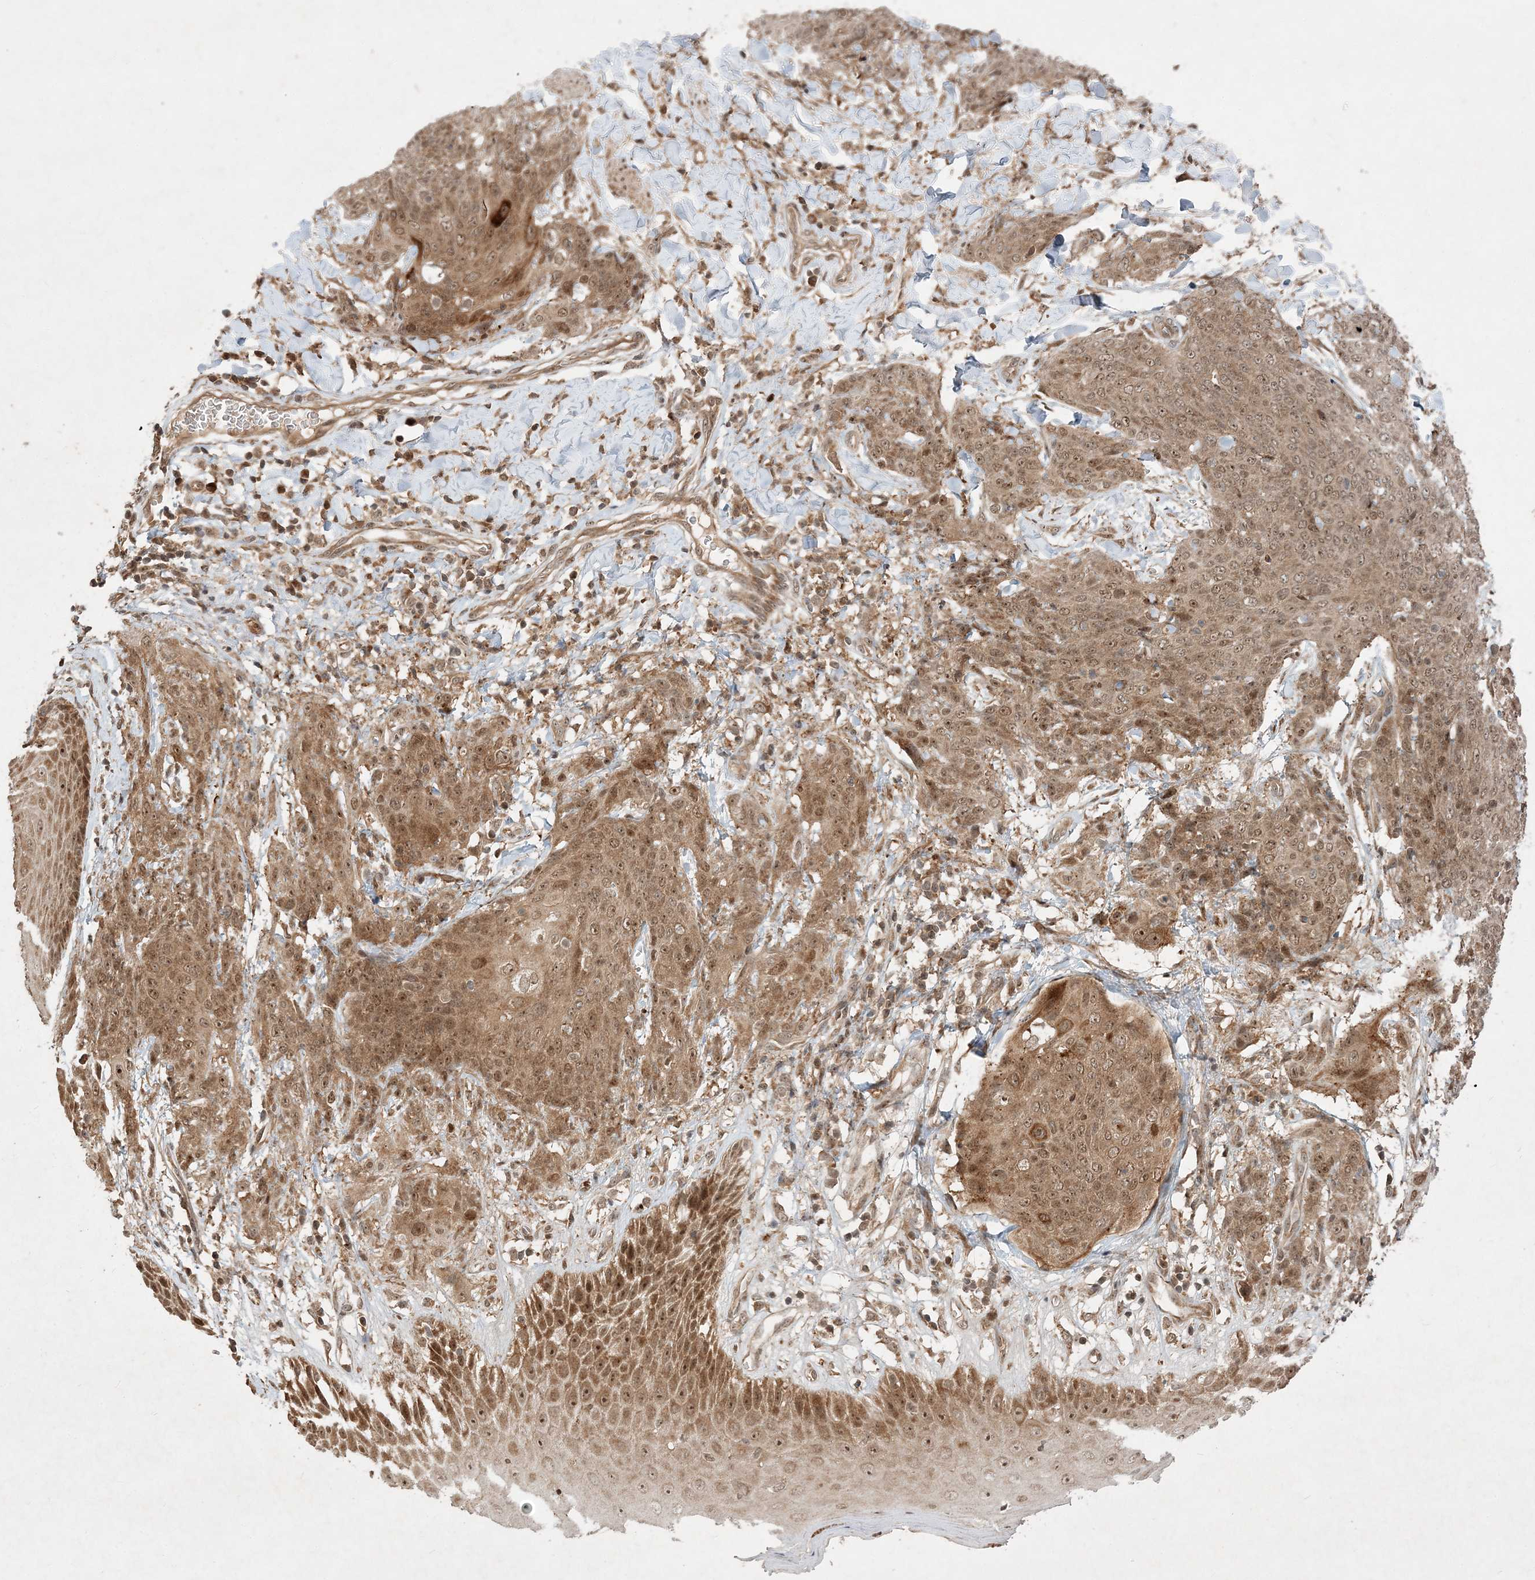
{"staining": {"intensity": "moderate", "quantity": ">75%", "location": "cytoplasmic/membranous,nuclear"}, "tissue": "skin cancer", "cell_type": "Tumor cells", "image_type": "cancer", "snomed": [{"axis": "morphology", "description": "Squamous cell carcinoma, NOS"}, {"axis": "topography", "description": "Skin"}, {"axis": "topography", "description": "Vulva"}], "caption": "Approximately >75% of tumor cells in skin cancer (squamous cell carcinoma) reveal moderate cytoplasmic/membranous and nuclear protein positivity as visualized by brown immunohistochemical staining.", "gene": "UBR3", "patient": {"sex": "female", "age": 85}}